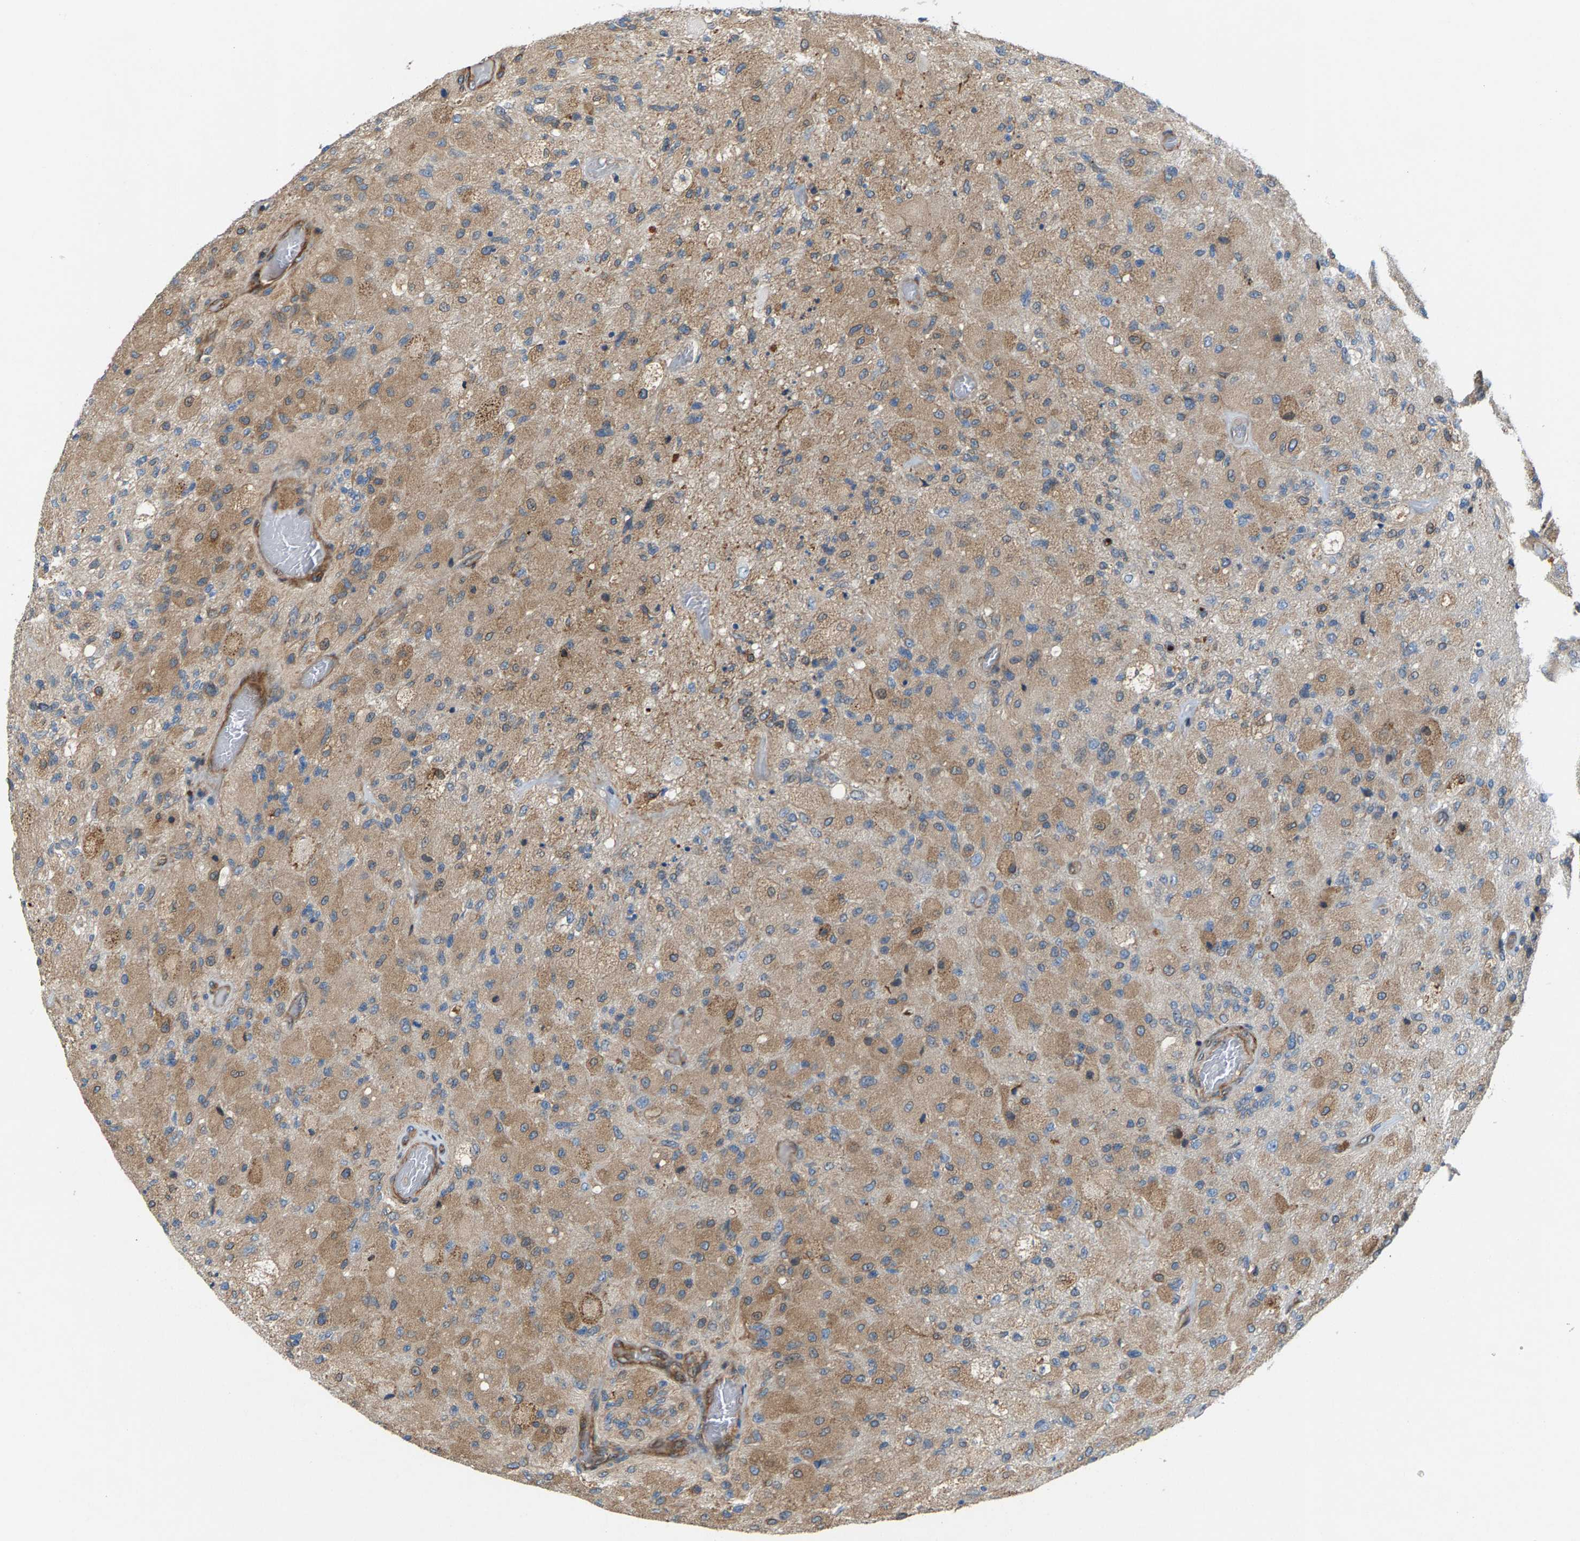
{"staining": {"intensity": "moderate", "quantity": ">75%", "location": "cytoplasmic/membranous"}, "tissue": "glioma", "cell_type": "Tumor cells", "image_type": "cancer", "snomed": [{"axis": "morphology", "description": "Normal tissue, NOS"}, {"axis": "morphology", "description": "Glioma, malignant, High grade"}, {"axis": "topography", "description": "Cerebral cortex"}], "caption": "Glioma stained with a protein marker displays moderate staining in tumor cells.", "gene": "PDCL", "patient": {"sex": "male", "age": 77}}